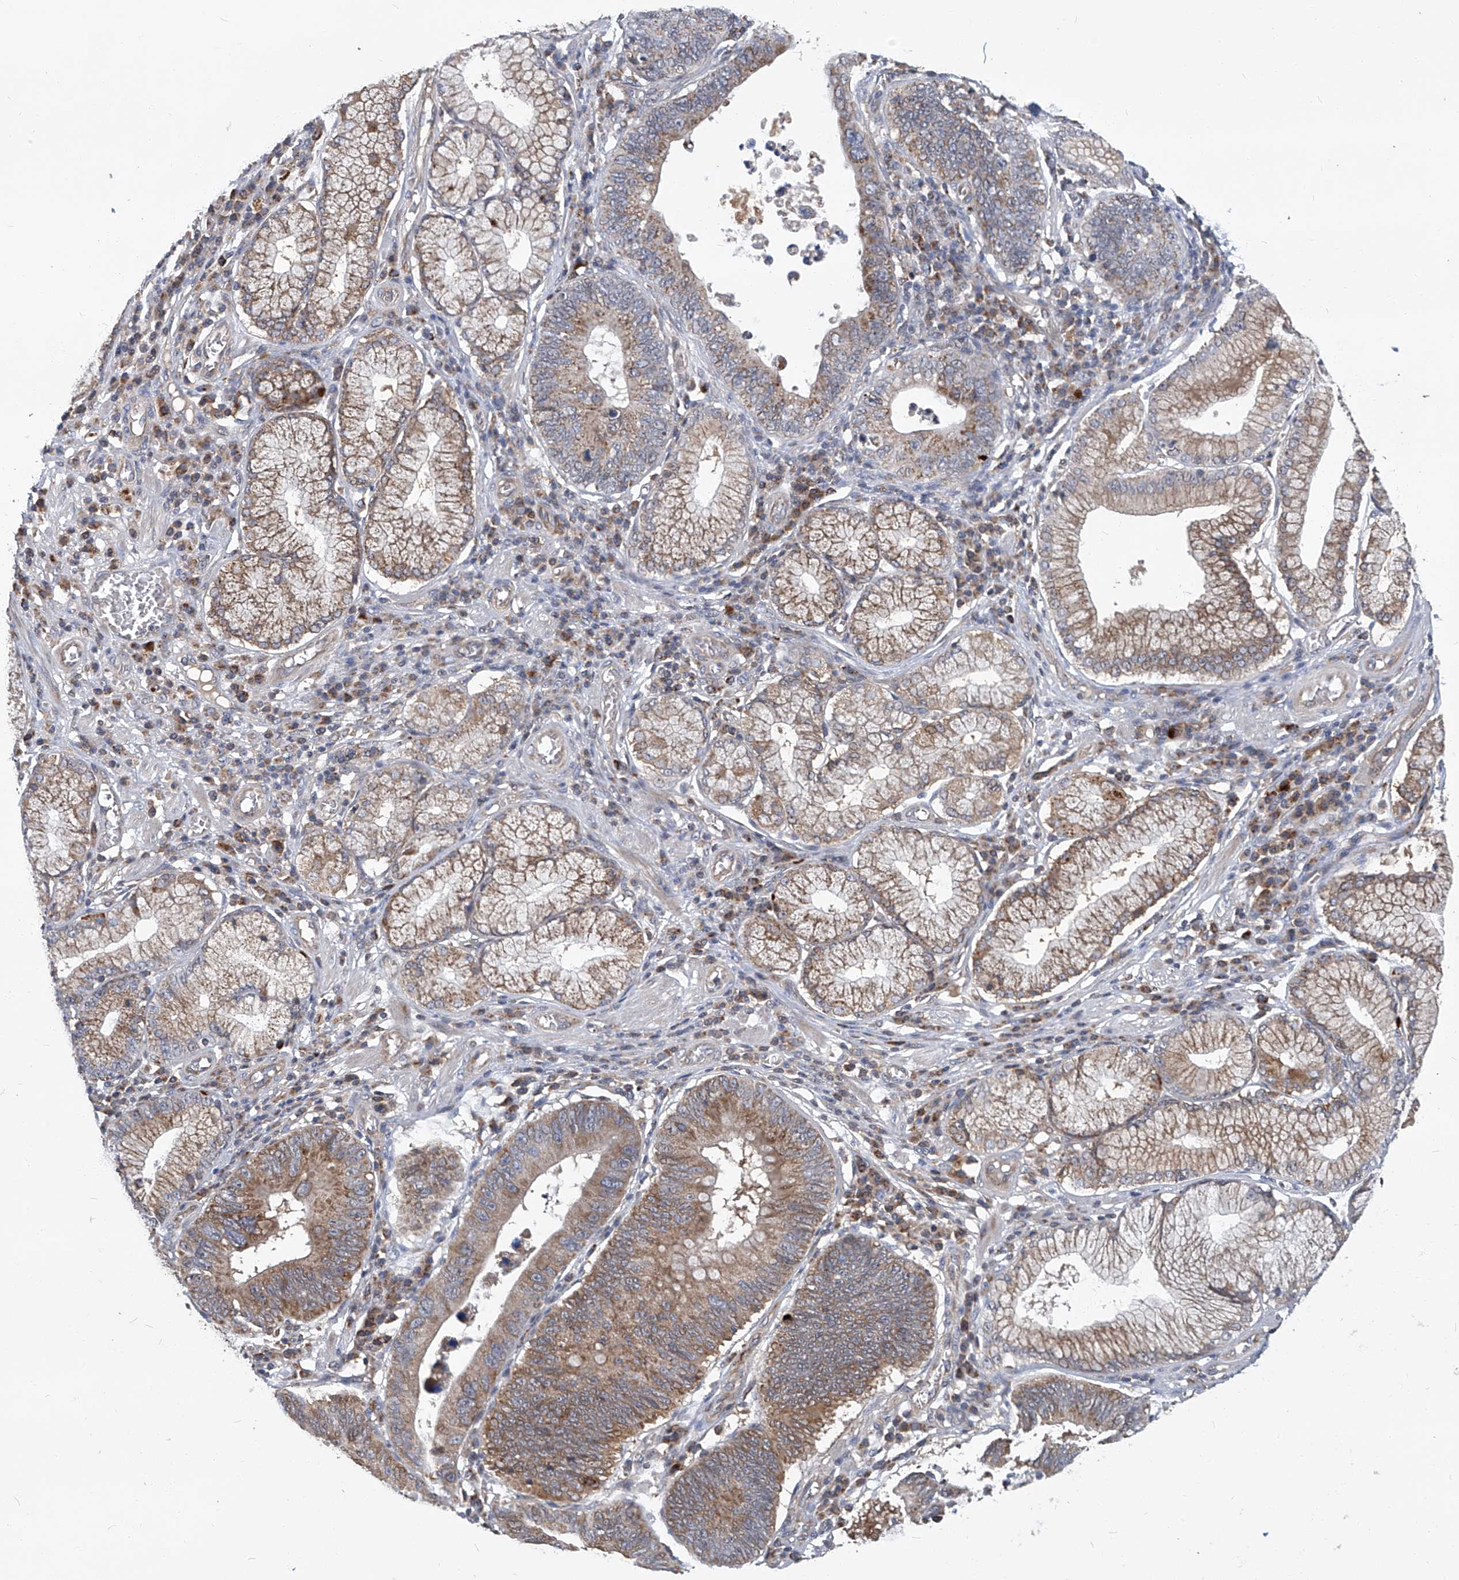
{"staining": {"intensity": "moderate", "quantity": "25%-75%", "location": "cytoplasmic/membranous"}, "tissue": "stomach cancer", "cell_type": "Tumor cells", "image_type": "cancer", "snomed": [{"axis": "morphology", "description": "Adenocarcinoma, NOS"}, {"axis": "topography", "description": "Stomach"}], "caption": "A photomicrograph of human stomach cancer stained for a protein shows moderate cytoplasmic/membranous brown staining in tumor cells.", "gene": "TNFRSF13B", "patient": {"sex": "male", "age": 59}}